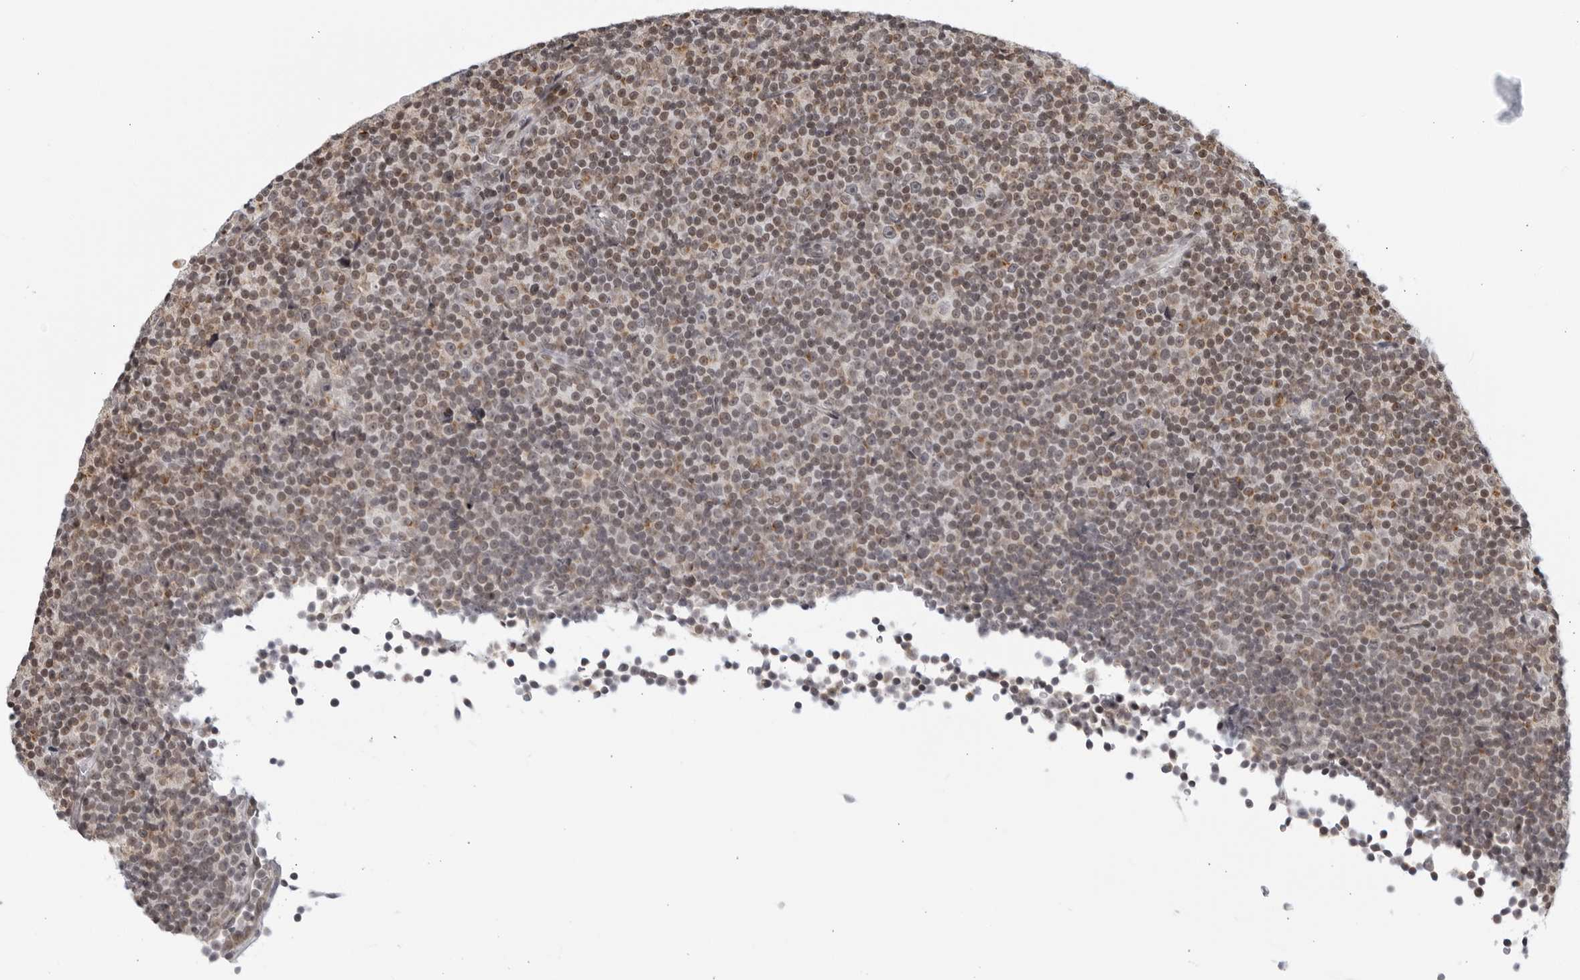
{"staining": {"intensity": "weak", "quantity": "<25%", "location": "cytoplasmic/membranous"}, "tissue": "lymphoma", "cell_type": "Tumor cells", "image_type": "cancer", "snomed": [{"axis": "morphology", "description": "Malignant lymphoma, non-Hodgkin's type, Low grade"}, {"axis": "topography", "description": "Lymph node"}], "caption": "The micrograph displays no significant expression in tumor cells of lymphoma.", "gene": "RAB11FIP3", "patient": {"sex": "female", "age": 67}}